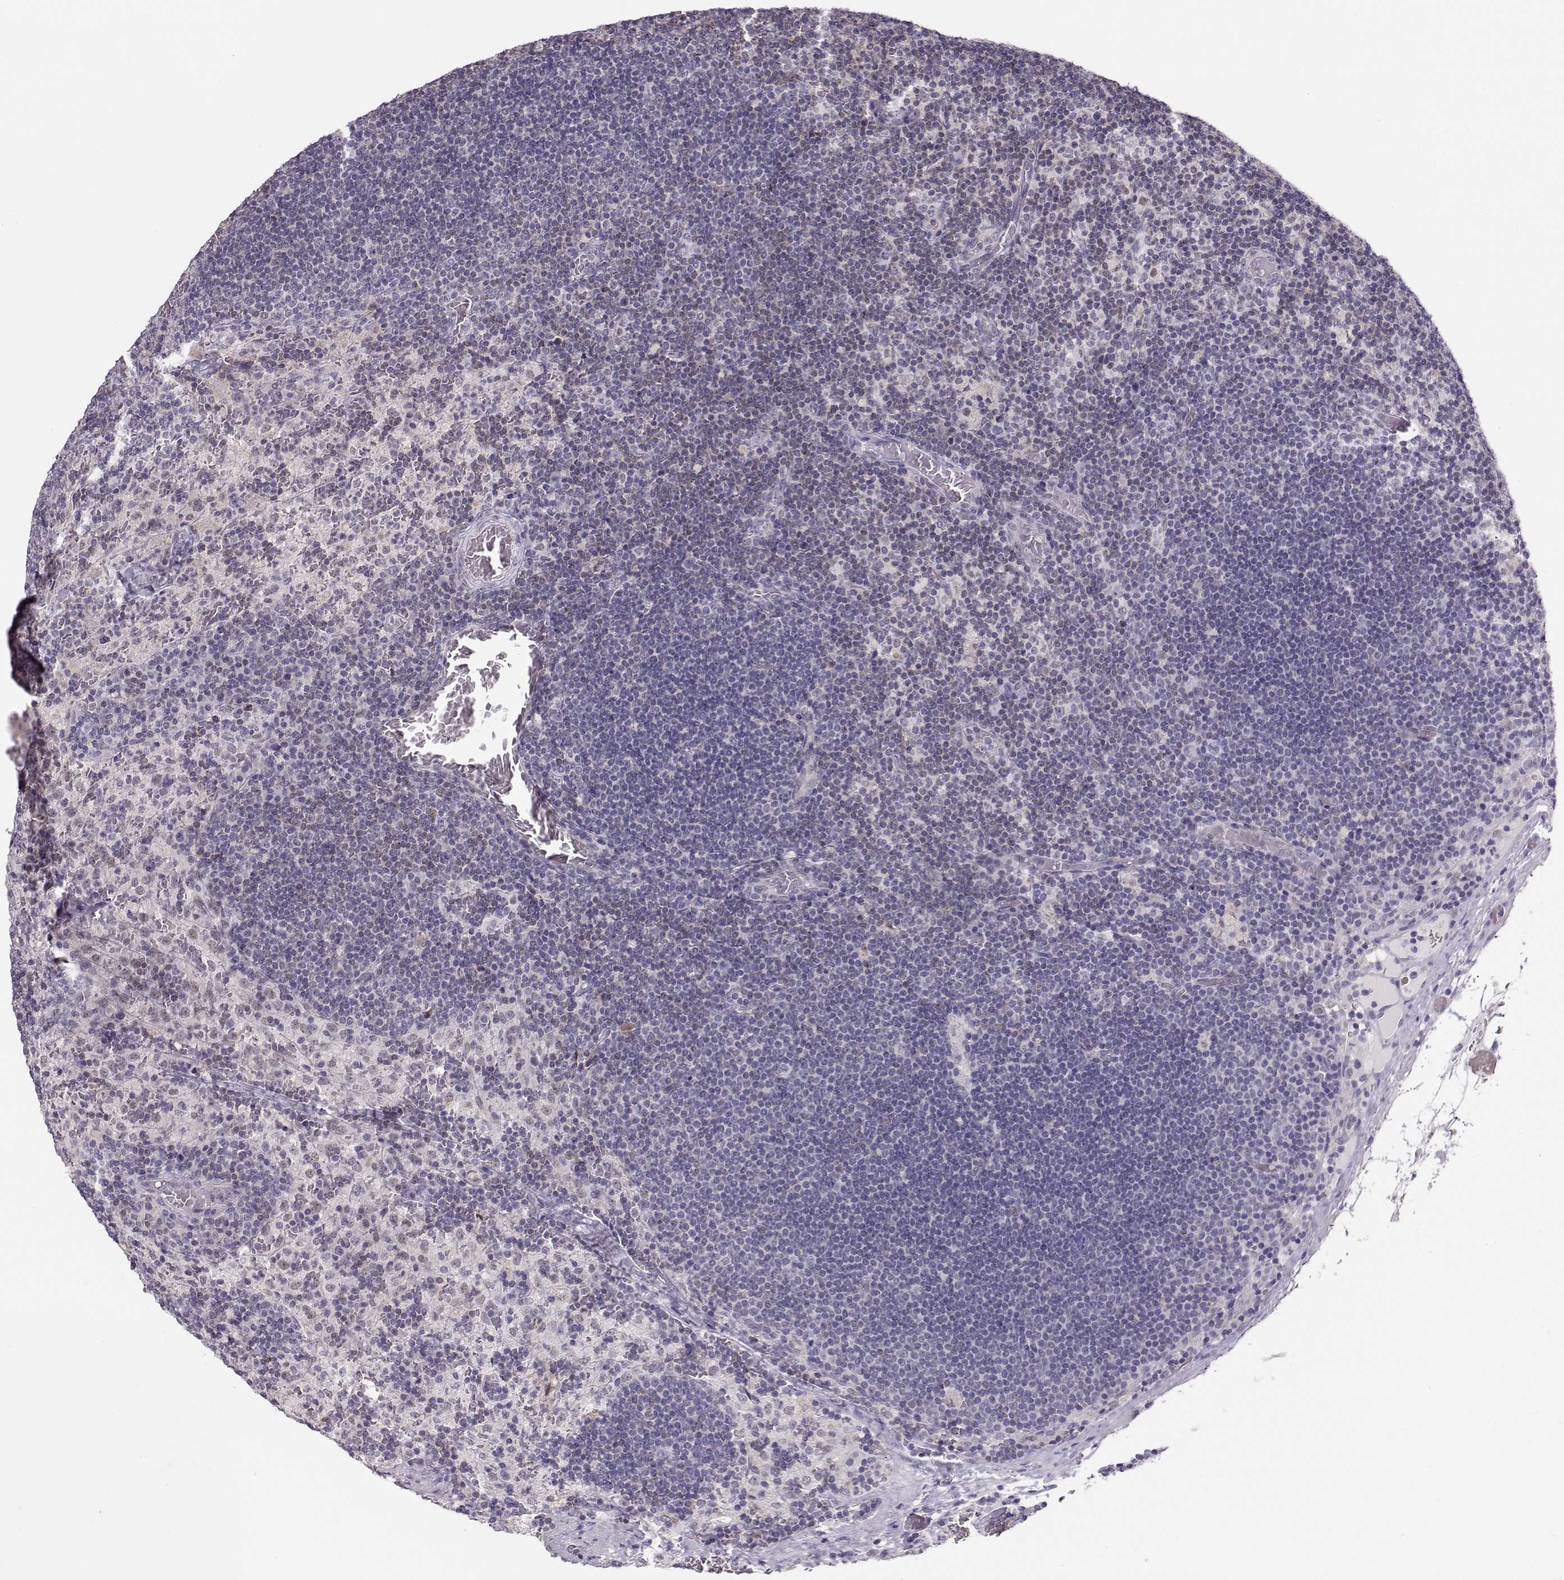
{"staining": {"intensity": "negative", "quantity": "none", "location": "none"}, "tissue": "lymph node", "cell_type": "Non-germinal center cells", "image_type": "normal", "snomed": [{"axis": "morphology", "description": "Normal tissue, NOS"}, {"axis": "topography", "description": "Lymph node"}], "caption": "Human lymph node stained for a protein using immunohistochemistry (IHC) displays no expression in non-germinal center cells.", "gene": "TEPP", "patient": {"sex": "male", "age": 63}}